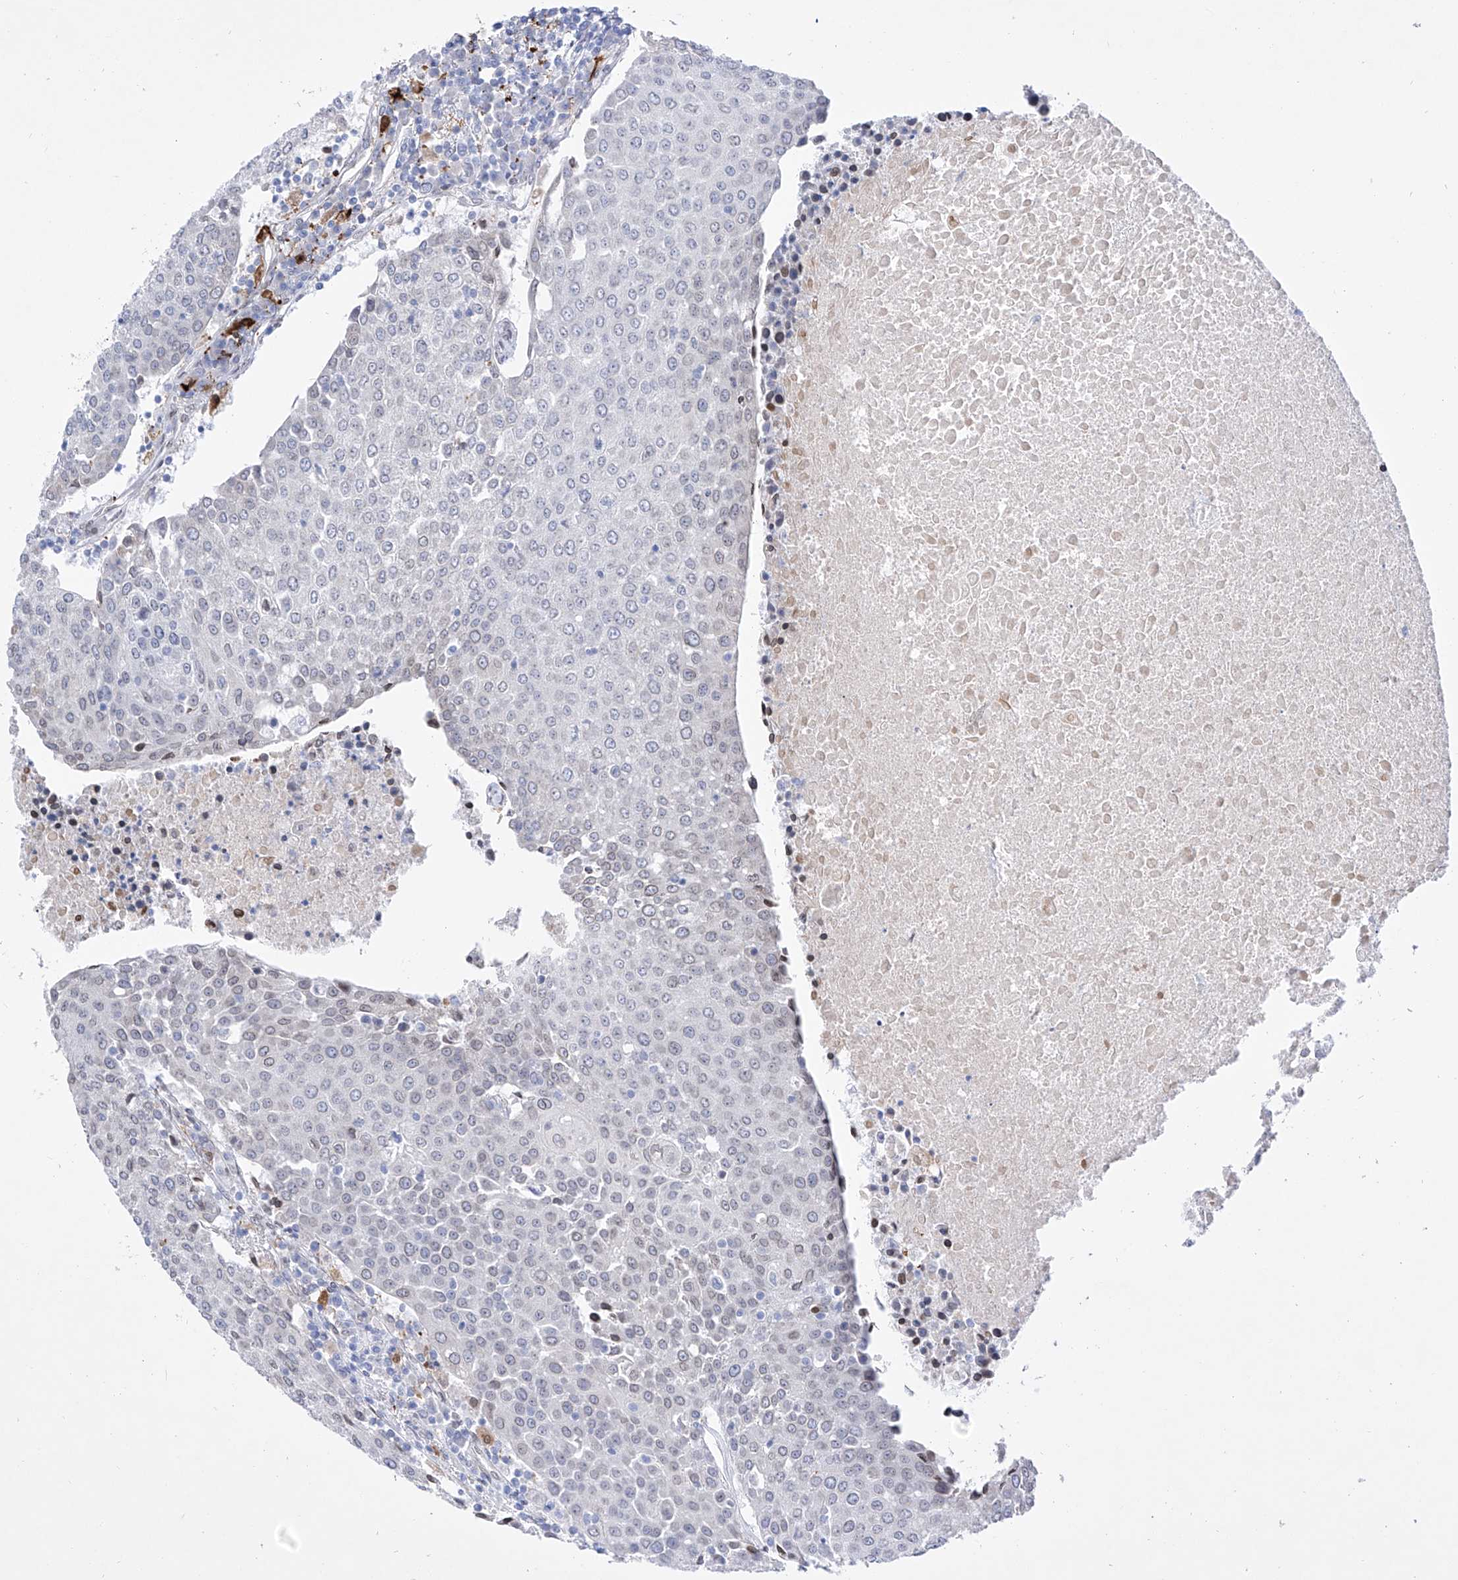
{"staining": {"intensity": "negative", "quantity": "none", "location": "none"}, "tissue": "urothelial cancer", "cell_type": "Tumor cells", "image_type": "cancer", "snomed": [{"axis": "morphology", "description": "Urothelial carcinoma, High grade"}, {"axis": "topography", "description": "Urinary bladder"}], "caption": "Tumor cells show no significant staining in urothelial cancer.", "gene": "LCLAT1", "patient": {"sex": "female", "age": 85}}